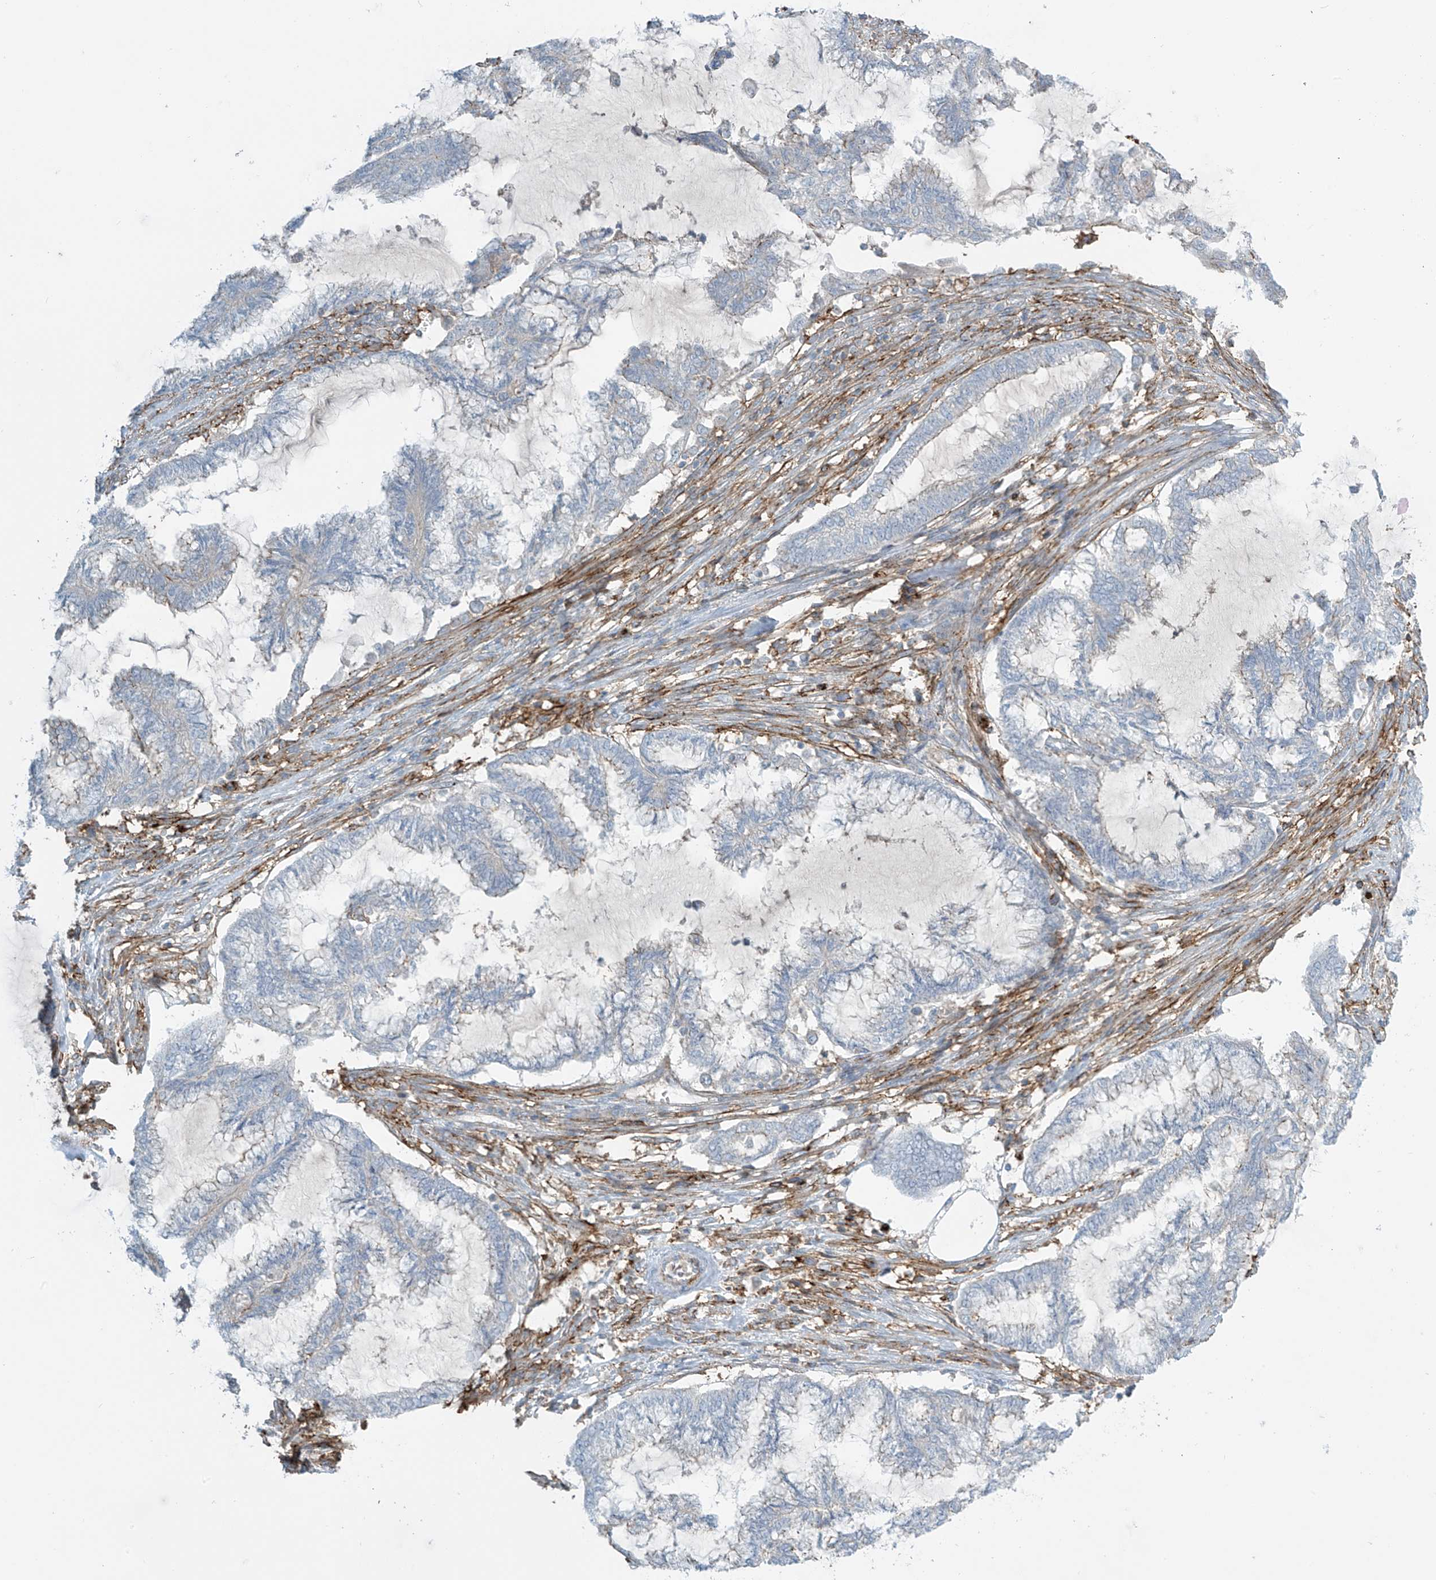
{"staining": {"intensity": "negative", "quantity": "none", "location": "none"}, "tissue": "endometrial cancer", "cell_type": "Tumor cells", "image_type": "cancer", "snomed": [{"axis": "morphology", "description": "Adenocarcinoma, NOS"}, {"axis": "topography", "description": "Endometrium"}], "caption": "Immunohistochemical staining of human endometrial cancer displays no significant staining in tumor cells.", "gene": "SLC9A2", "patient": {"sex": "female", "age": 86}}